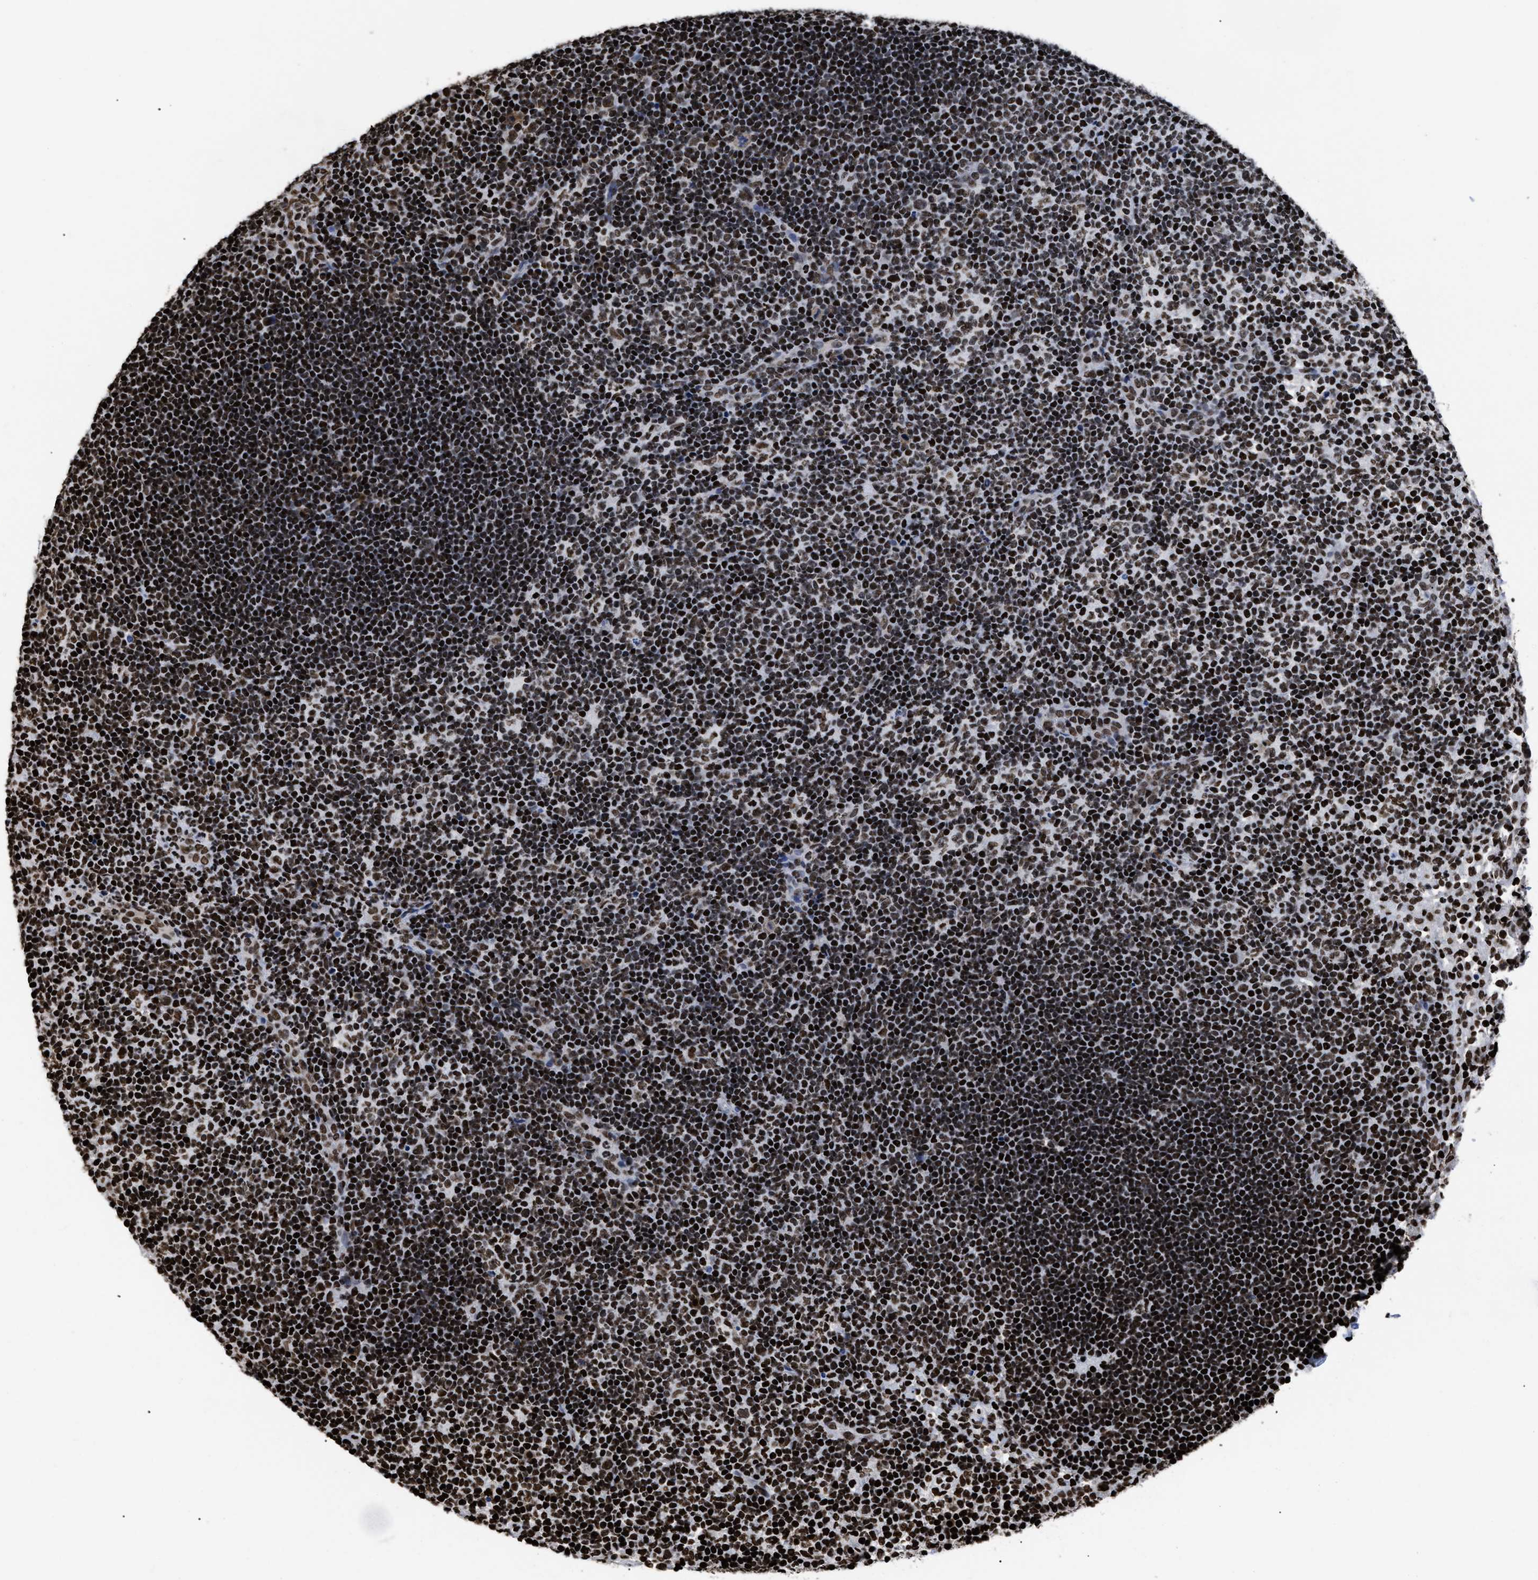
{"staining": {"intensity": "strong", "quantity": ">75%", "location": "nuclear"}, "tissue": "lymph node", "cell_type": "Germinal center cells", "image_type": "normal", "snomed": [{"axis": "morphology", "description": "Normal tissue, NOS"}, {"axis": "morphology", "description": "Carcinoid, malignant, NOS"}, {"axis": "topography", "description": "Lymph node"}], "caption": "Immunohistochemistry of benign lymph node shows high levels of strong nuclear expression in approximately >75% of germinal center cells. (Stains: DAB in brown, nuclei in blue, Microscopy: brightfield microscopy at high magnification).", "gene": "CALHM3", "patient": {"sex": "male", "age": 47}}